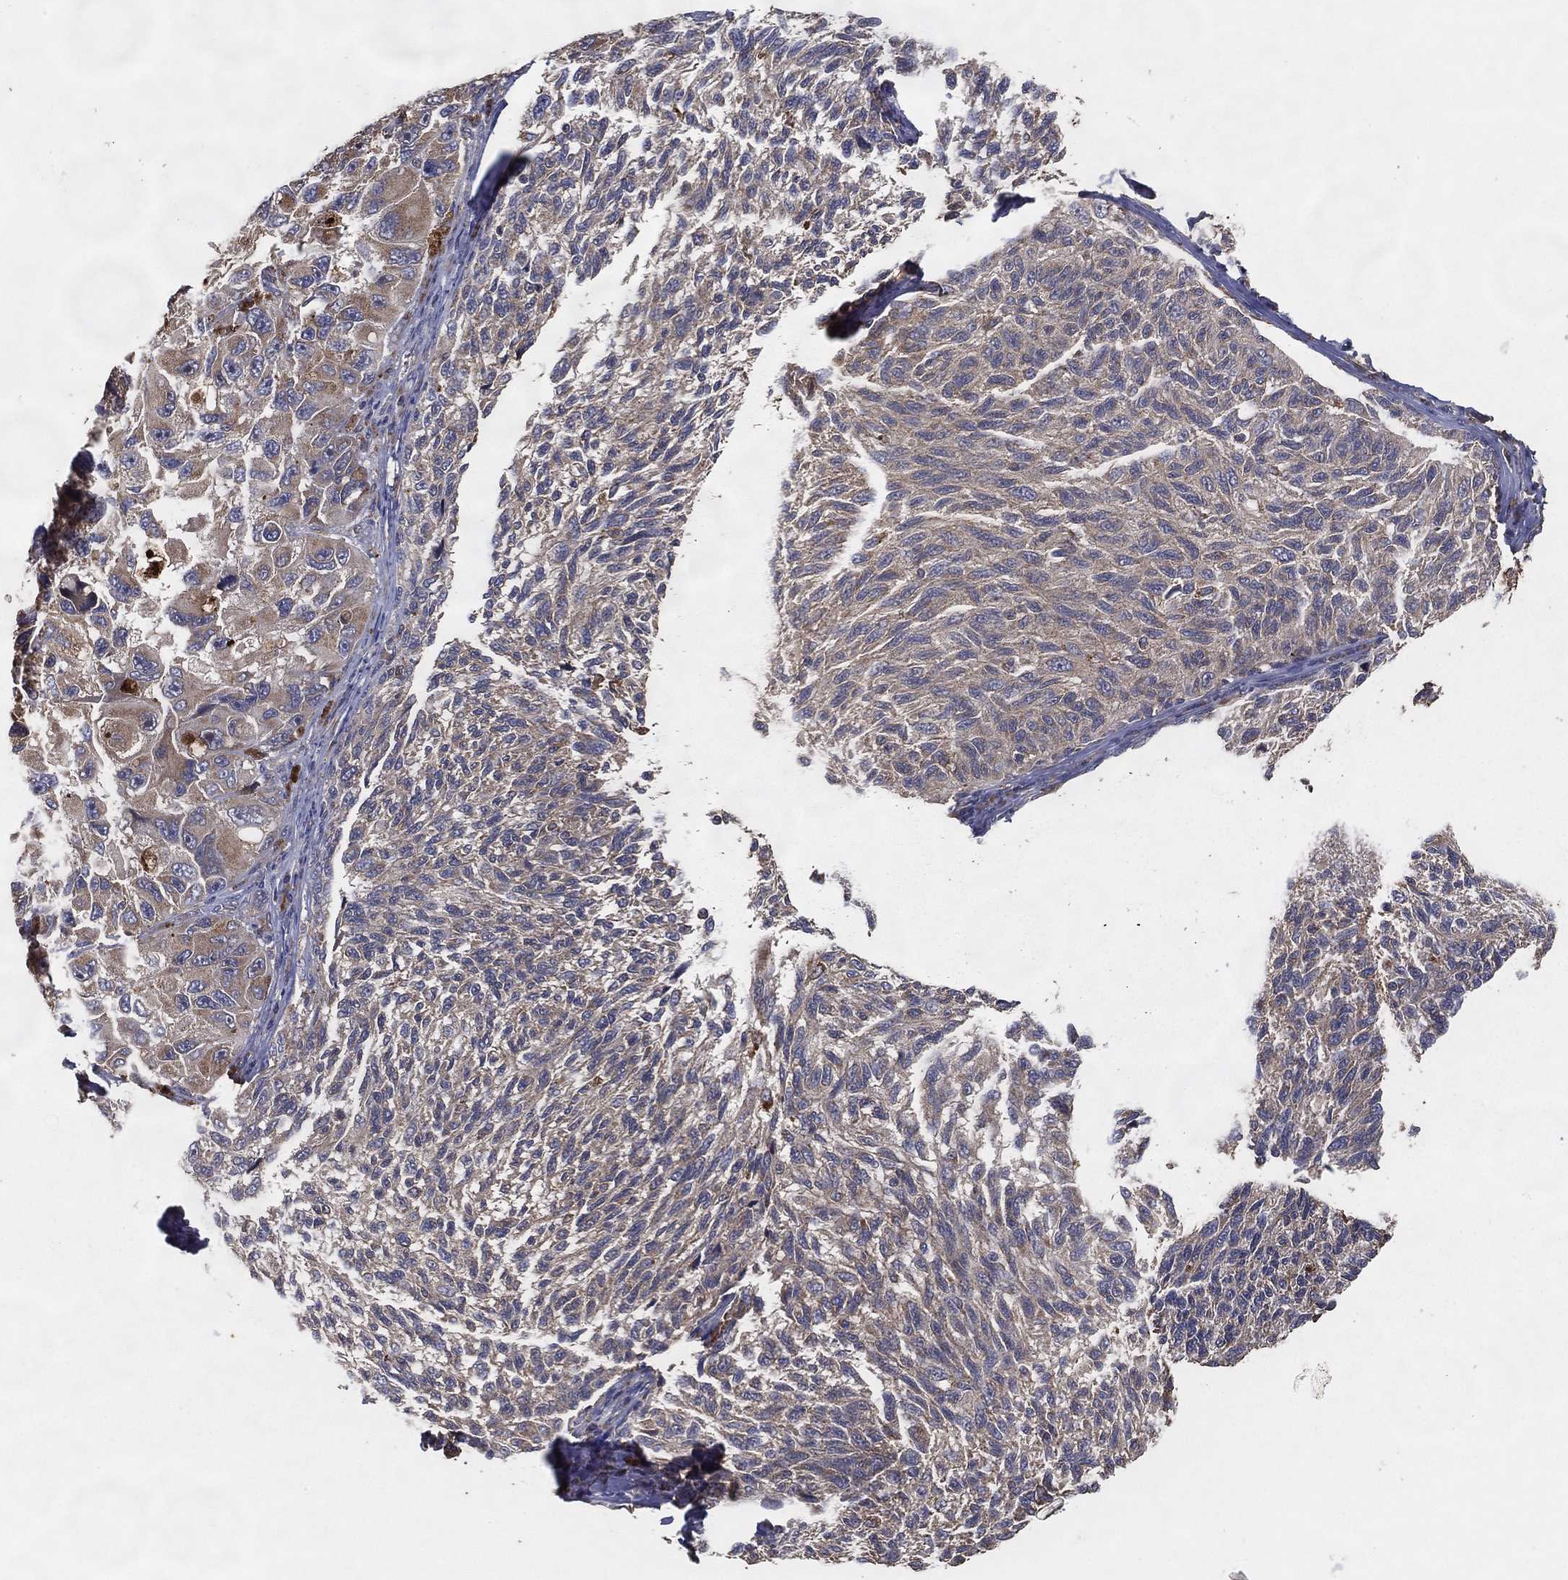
{"staining": {"intensity": "weak", "quantity": "25%-75%", "location": "cytoplasmic/membranous"}, "tissue": "melanoma", "cell_type": "Tumor cells", "image_type": "cancer", "snomed": [{"axis": "morphology", "description": "Malignant melanoma, NOS"}, {"axis": "topography", "description": "Skin"}], "caption": "The immunohistochemical stain highlights weak cytoplasmic/membranous positivity in tumor cells of malignant melanoma tissue. Nuclei are stained in blue.", "gene": "MT-ND1", "patient": {"sex": "female", "age": 73}}